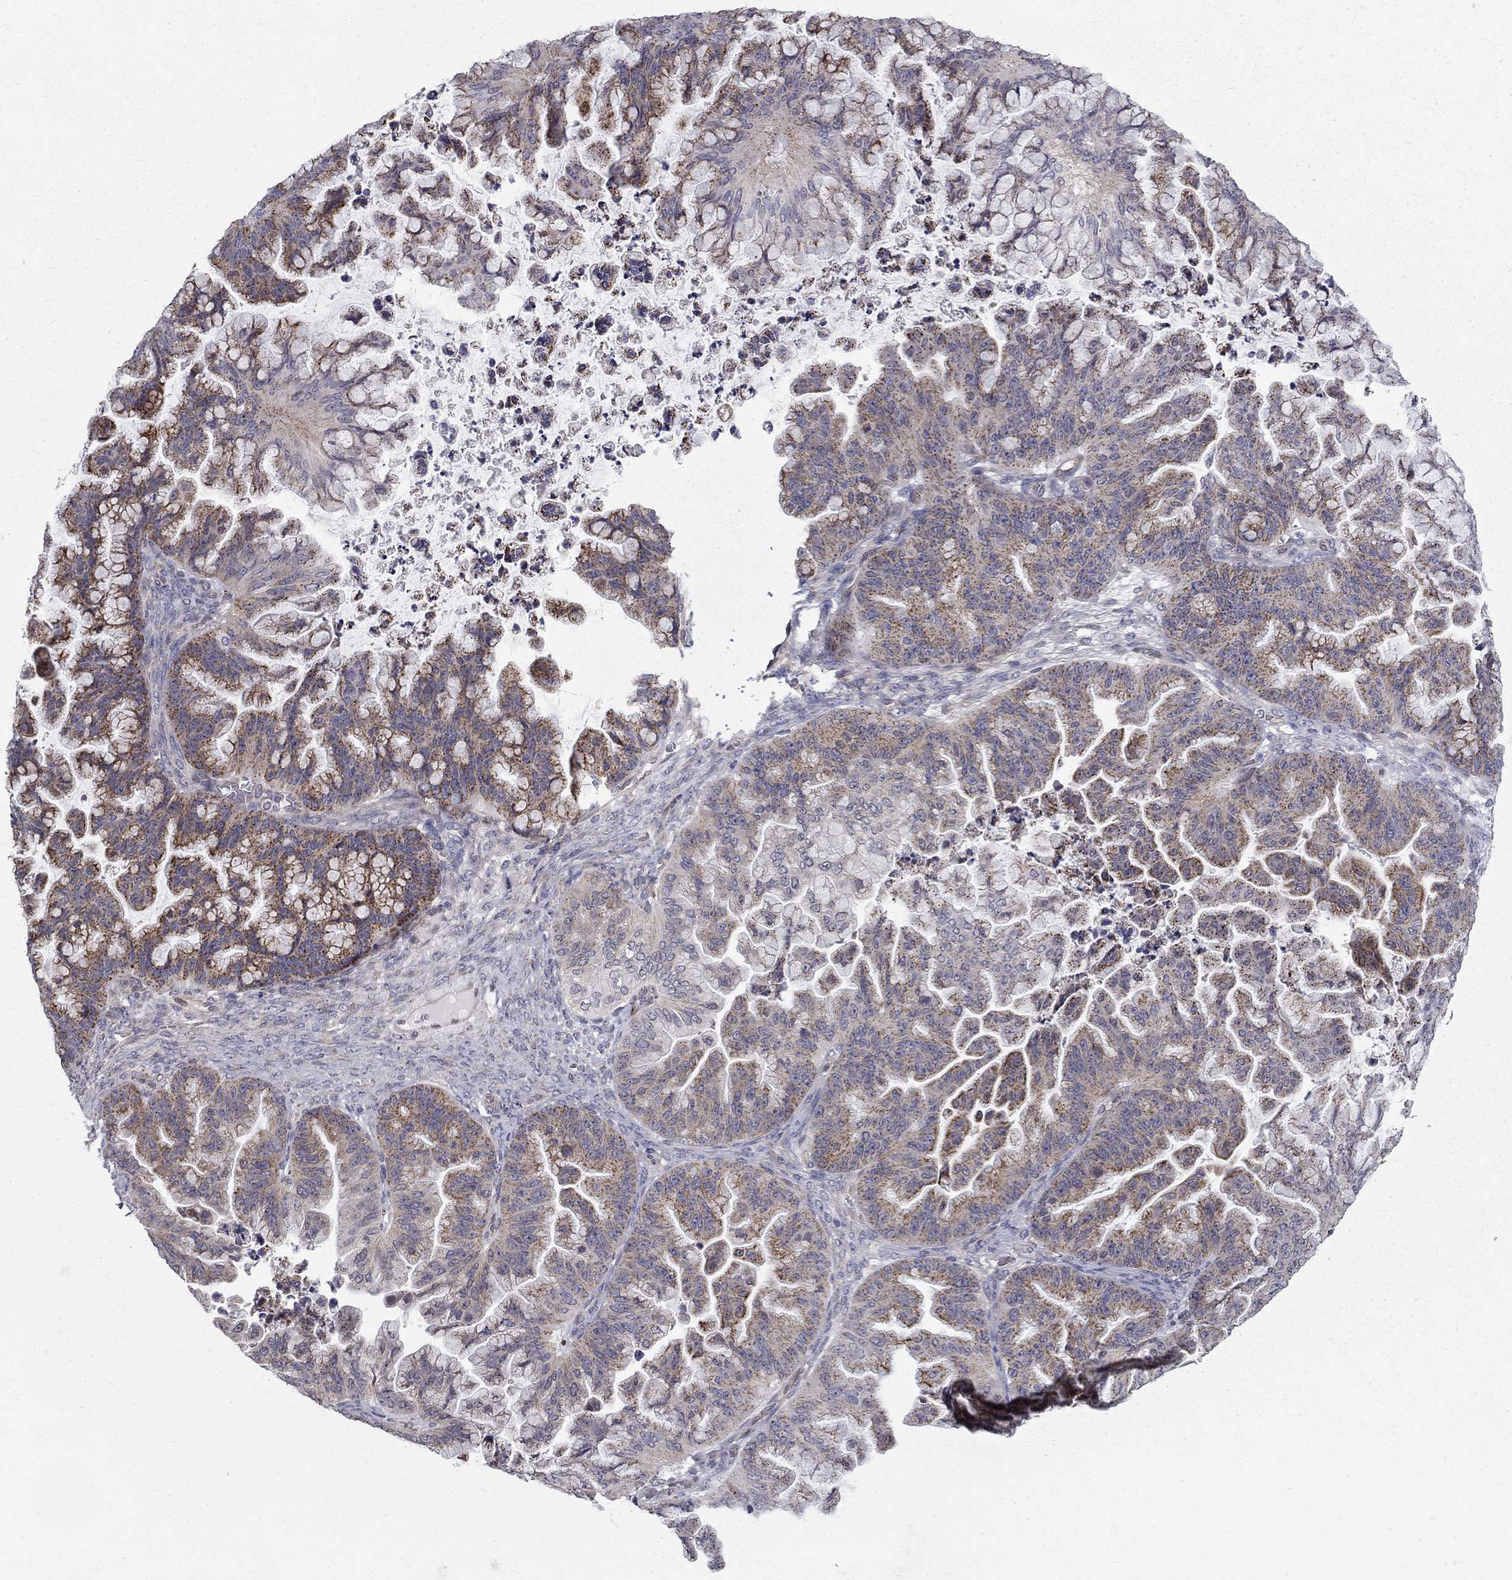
{"staining": {"intensity": "strong", "quantity": "25%-75%", "location": "cytoplasmic/membranous"}, "tissue": "ovarian cancer", "cell_type": "Tumor cells", "image_type": "cancer", "snomed": [{"axis": "morphology", "description": "Cystadenocarcinoma, mucinous, NOS"}, {"axis": "topography", "description": "Ovary"}], "caption": "IHC image of neoplastic tissue: ovarian cancer (mucinous cystadenocarcinoma) stained using immunohistochemistry (IHC) demonstrates high levels of strong protein expression localized specifically in the cytoplasmic/membranous of tumor cells, appearing as a cytoplasmic/membranous brown color.", "gene": "CLIC6", "patient": {"sex": "female", "age": 67}}